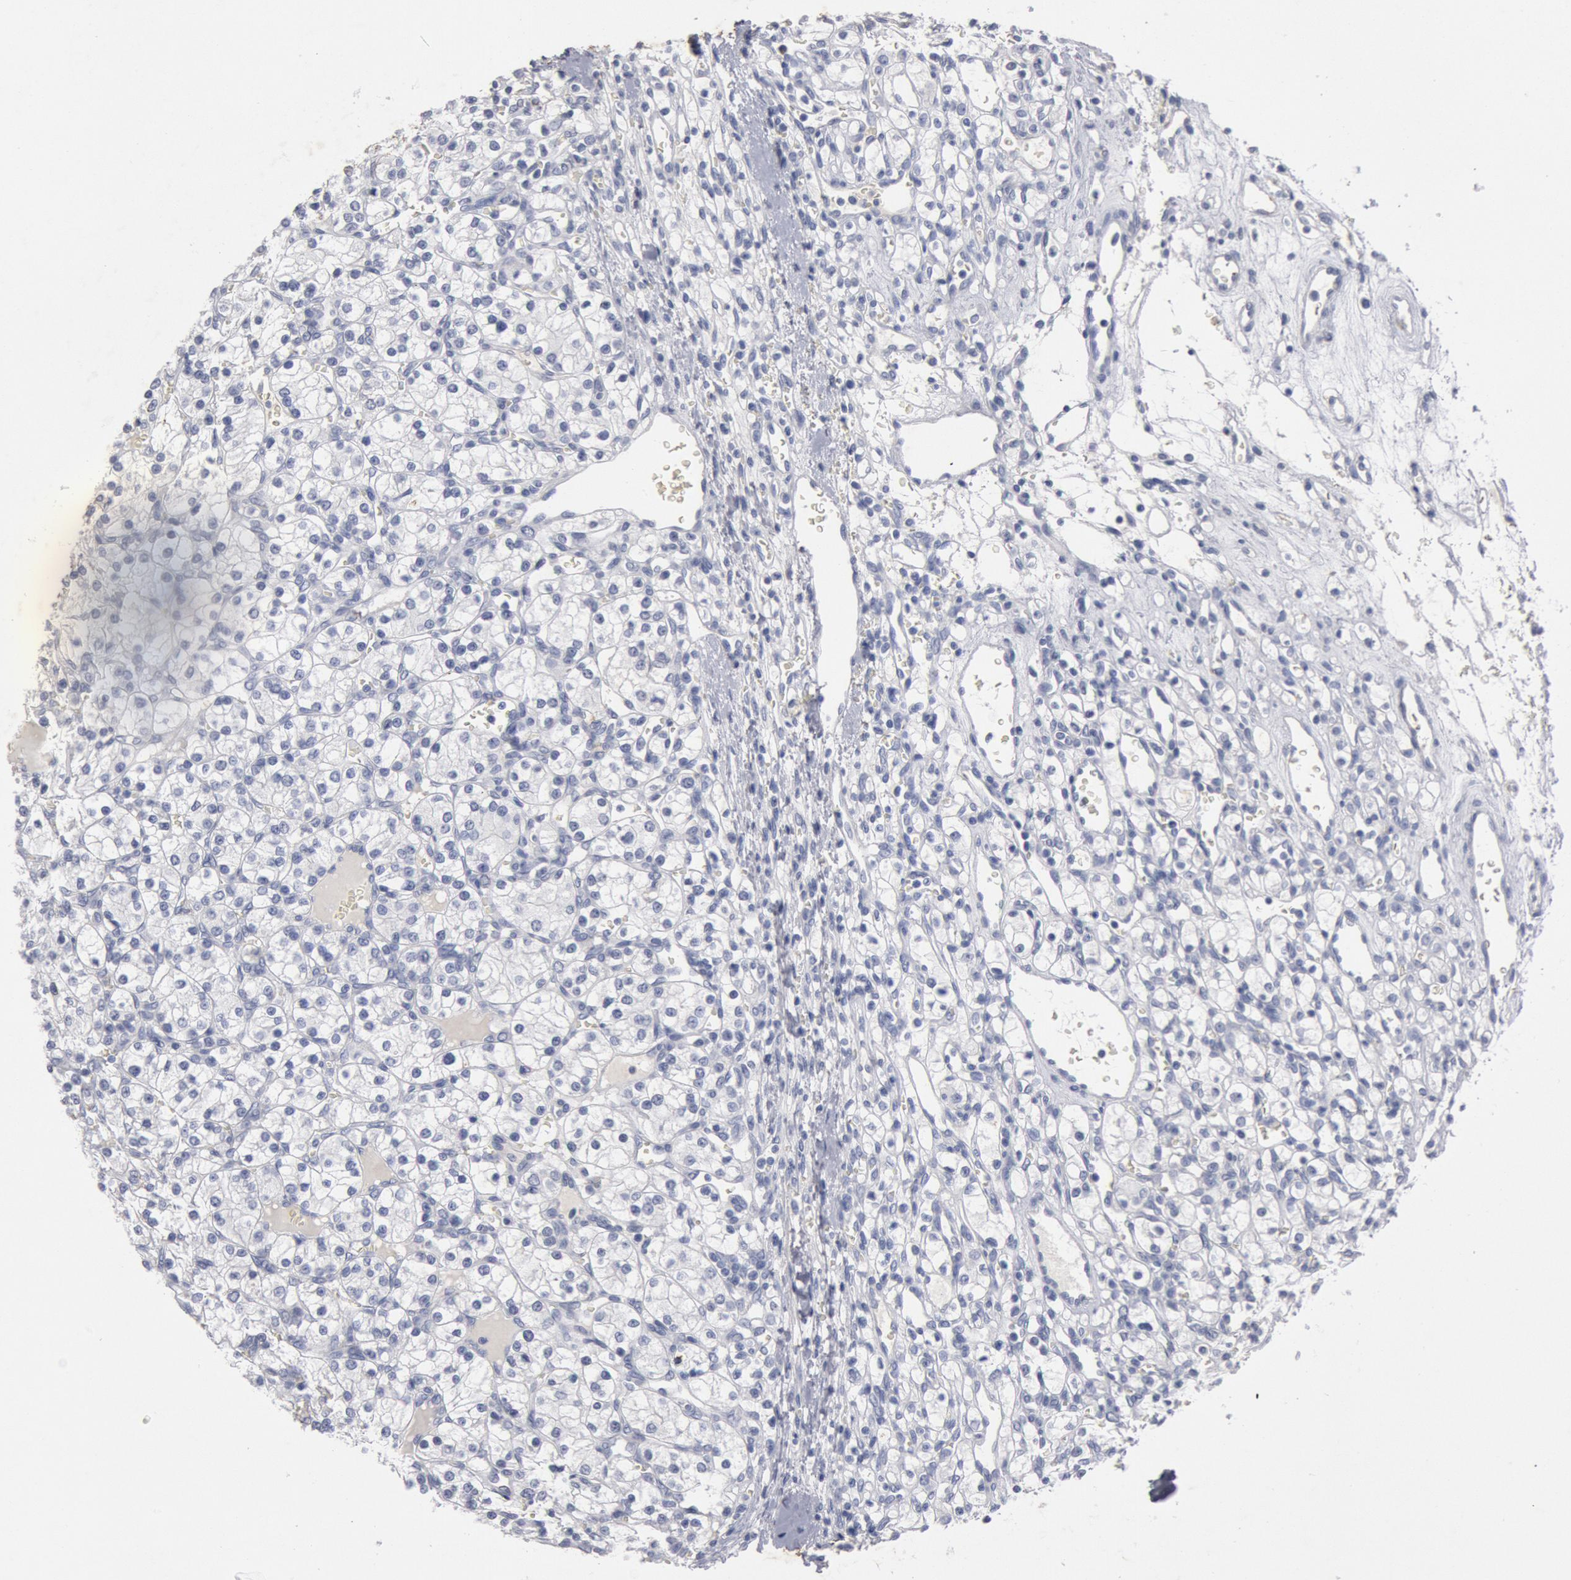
{"staining": {"intensity": "negative", "quantity": "none", "location": "none"}, "tissue": "renal cancer", "cell_type": "Tumor cells", "image_type": "cancer", "snomed": [{"axis": "morphology", "description": "Adenocarcinoma, NOS"}, {"axis": "topography", "description": "Kidney"}], "caption": "The photomicrograph reveals no significant positivity in tumor cells of renal adenocarcinoma.", "gene": "FOXA2", "patient": {"sex": "female", "age": 62}}